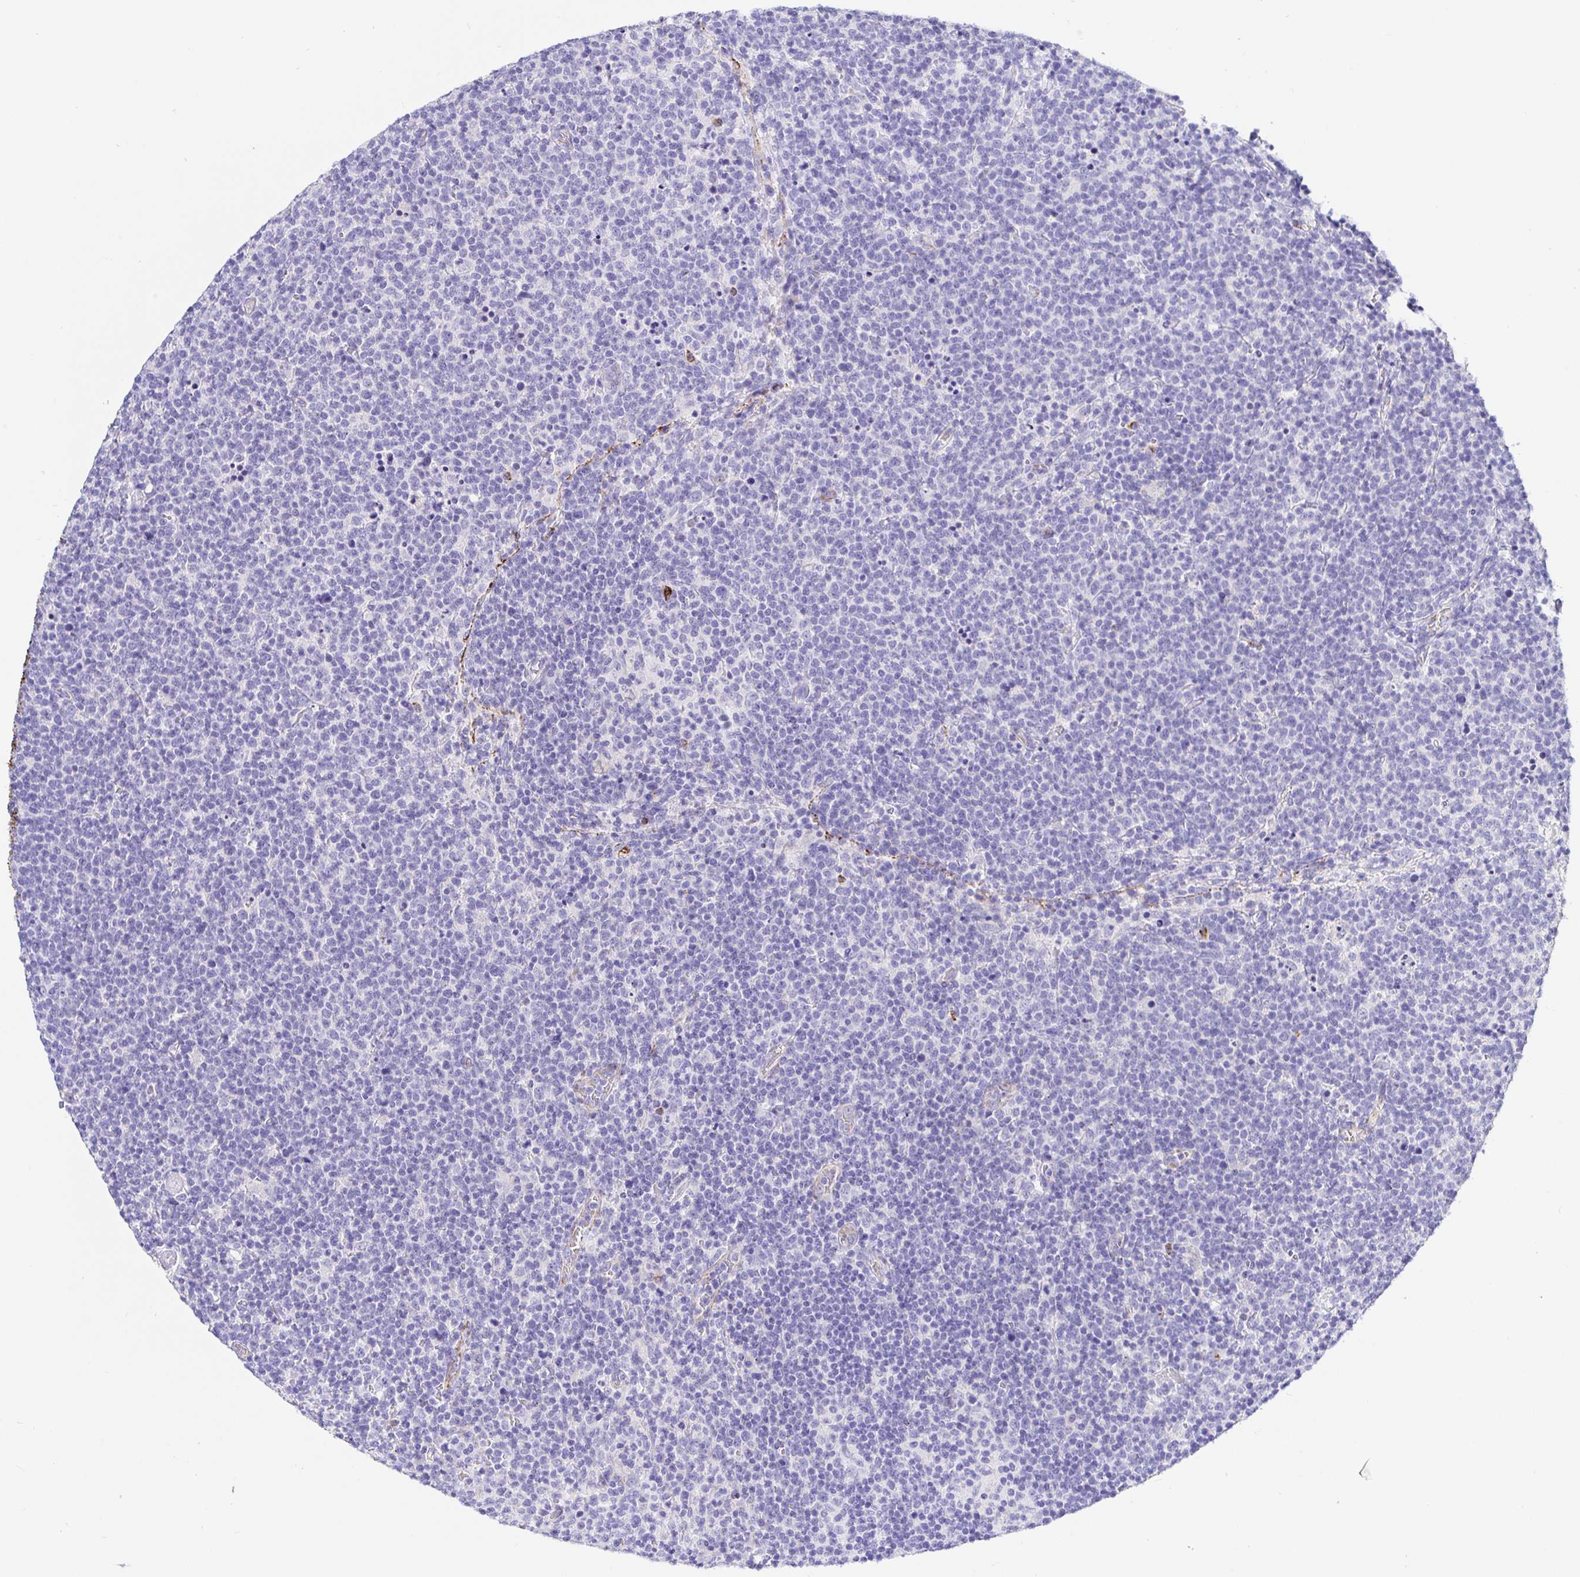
{"staining": {"intensity": "negative", "quantity": "none", "location": "none"}, "tissue": "lymphoma", "cell_type": "Tumor cells", "image_type": "cancer", "snomed": [{"axis": "morphology", "description": "Malignant lymphoma, non-Hodgkin's type, High grade"}, {"axis": "topography", "description": "Lymph node"}], "caption": "A micrograph of human lymphoma is negative for staining in tumor cells.", "gene": "MAOA", "patient": {"sex": "male", "age": 61}}